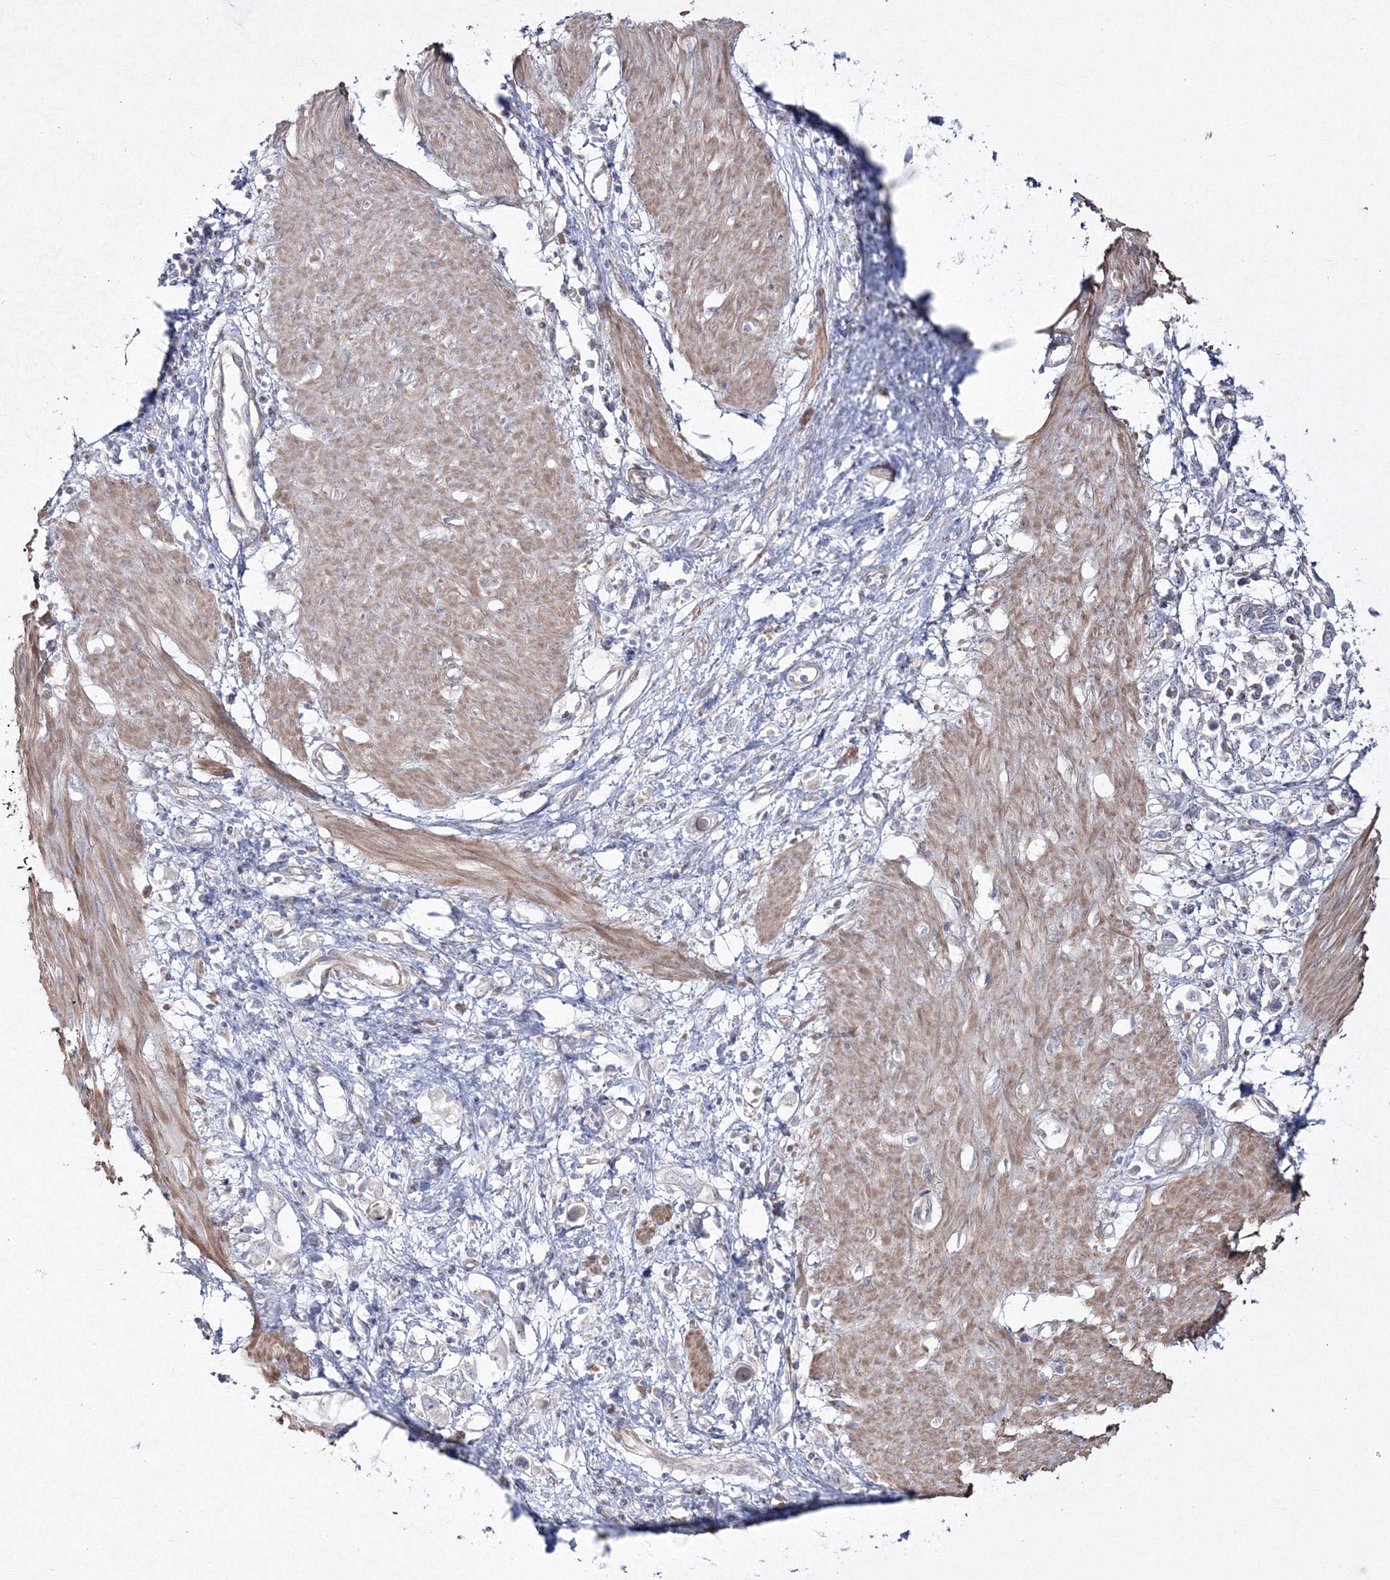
{"staining": {"intensity": "negative", "quantity": "none", "location": "none"}, "tissue": "stomach cancer", "cell_type": "Tumor cells", "image_type": "cancer", "snomed": [{"axis": "morphology", "description": "Adenocarcinoma, NOS"}, {"axis": "topography", "description": "Stomach"}], "caption": "The histopathology image demonstrates no staining of tumor cells in adenocarcinoma (stomach). The staining is performed using DAB brown chromogen with nuclei counter-stained in using hematoxylin.", "gene": "IPMK", "patient": {"sex": "female", "age": 76}}